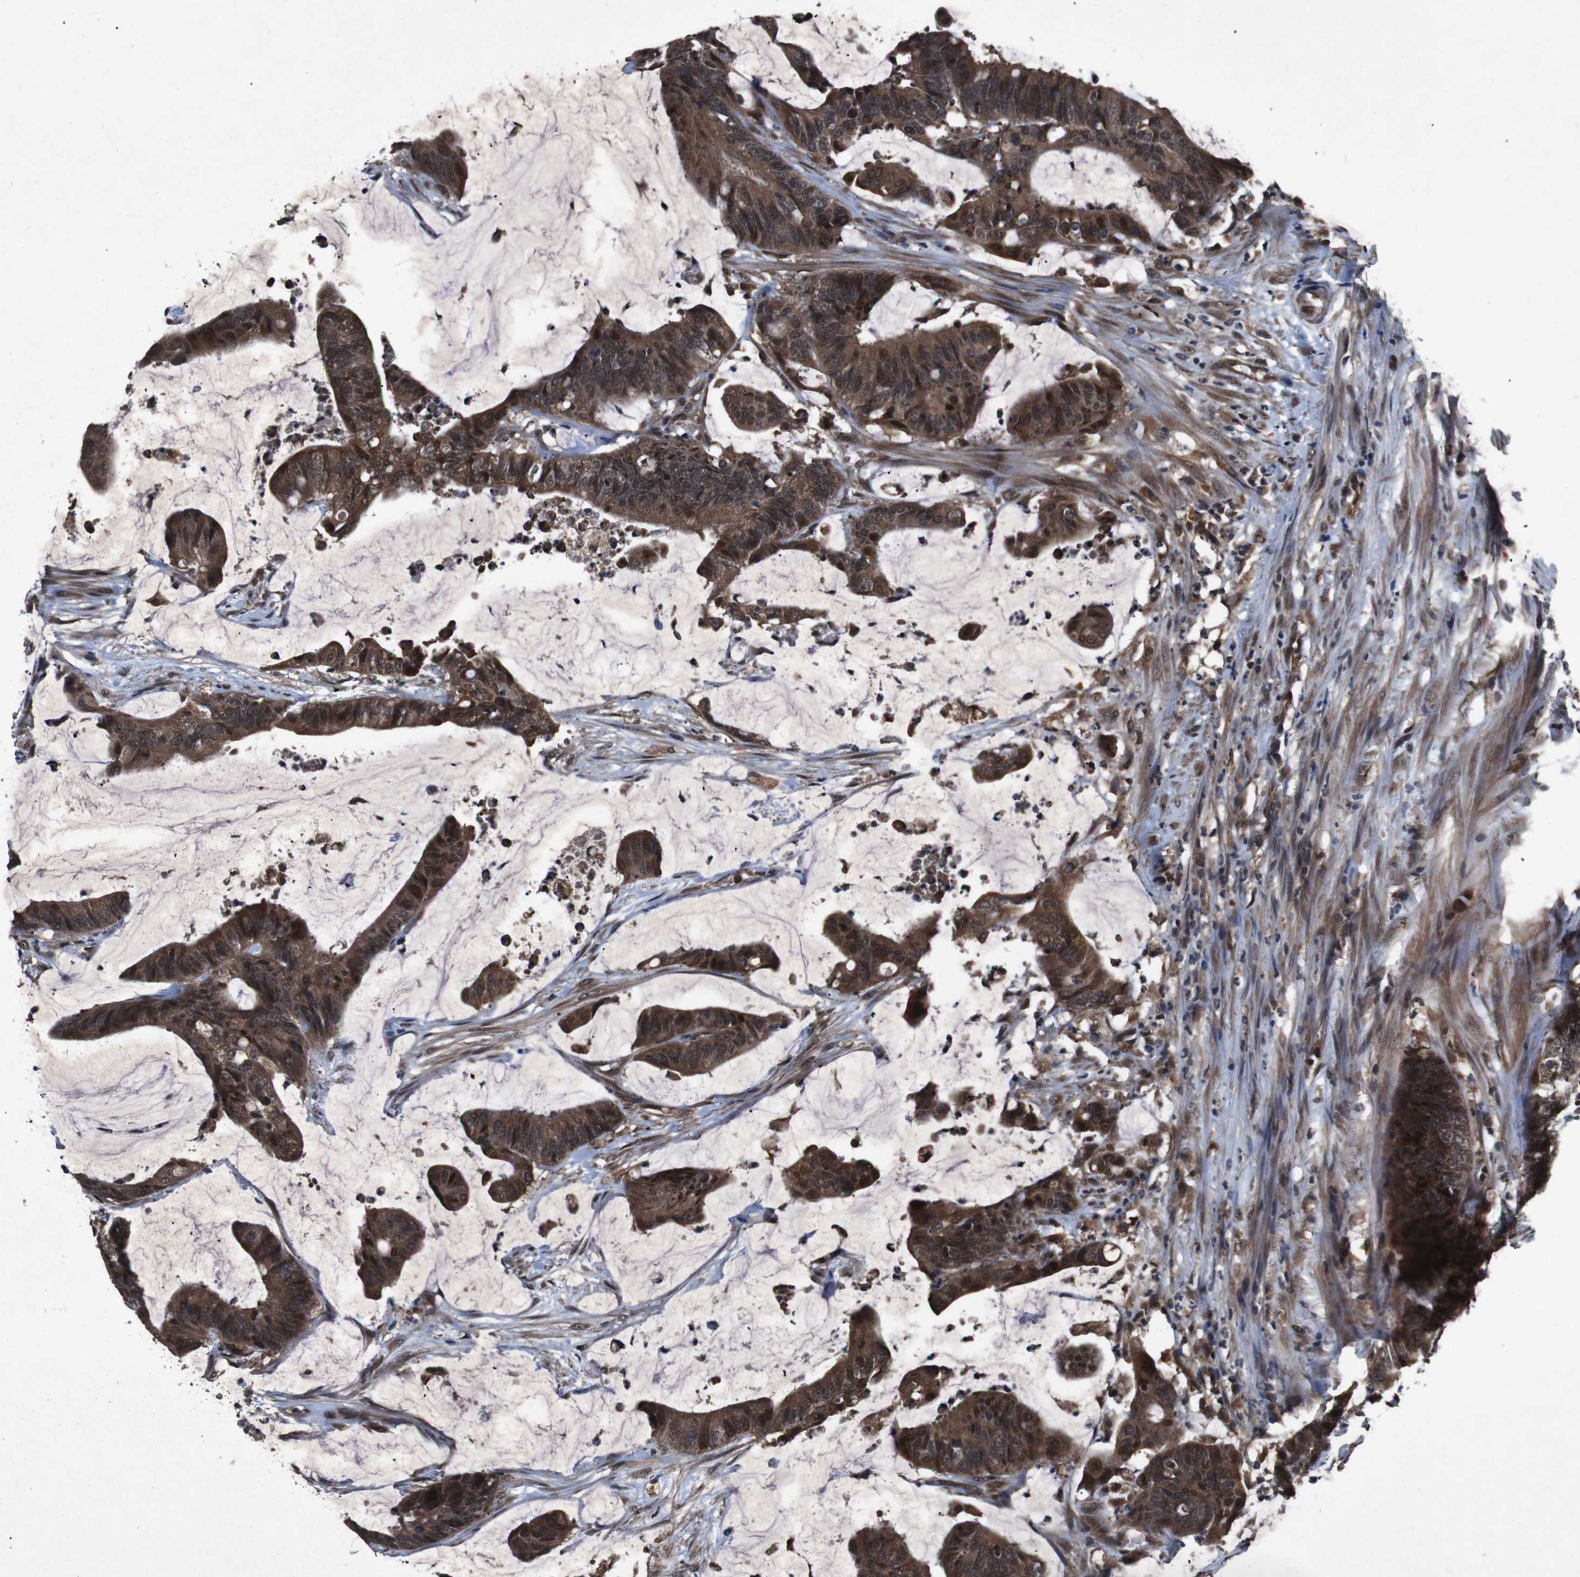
{"staining": {"intensity": "strong", "quantity": ">75%", "location": "cytoplasmic/membranous,nuclear"}, "tissue": "colorectal cancer", "cell_type": "Tumor cells", "image_type": "cancer", "snomed": [{"axis": "morphology", "description": "Adenocarcinoma, NOS"}, {"axis": "topography", "description": "Rectum"}], "caption": "Immunohistochemical staining of colorectal adenocarcinoma exhibits high levels of strong cytoplasmic/membranous and nuclear protein staining in about >75% of tumor cells.", "gene": "SOCS1", "patient": {"sex": "female", "age": 66}}